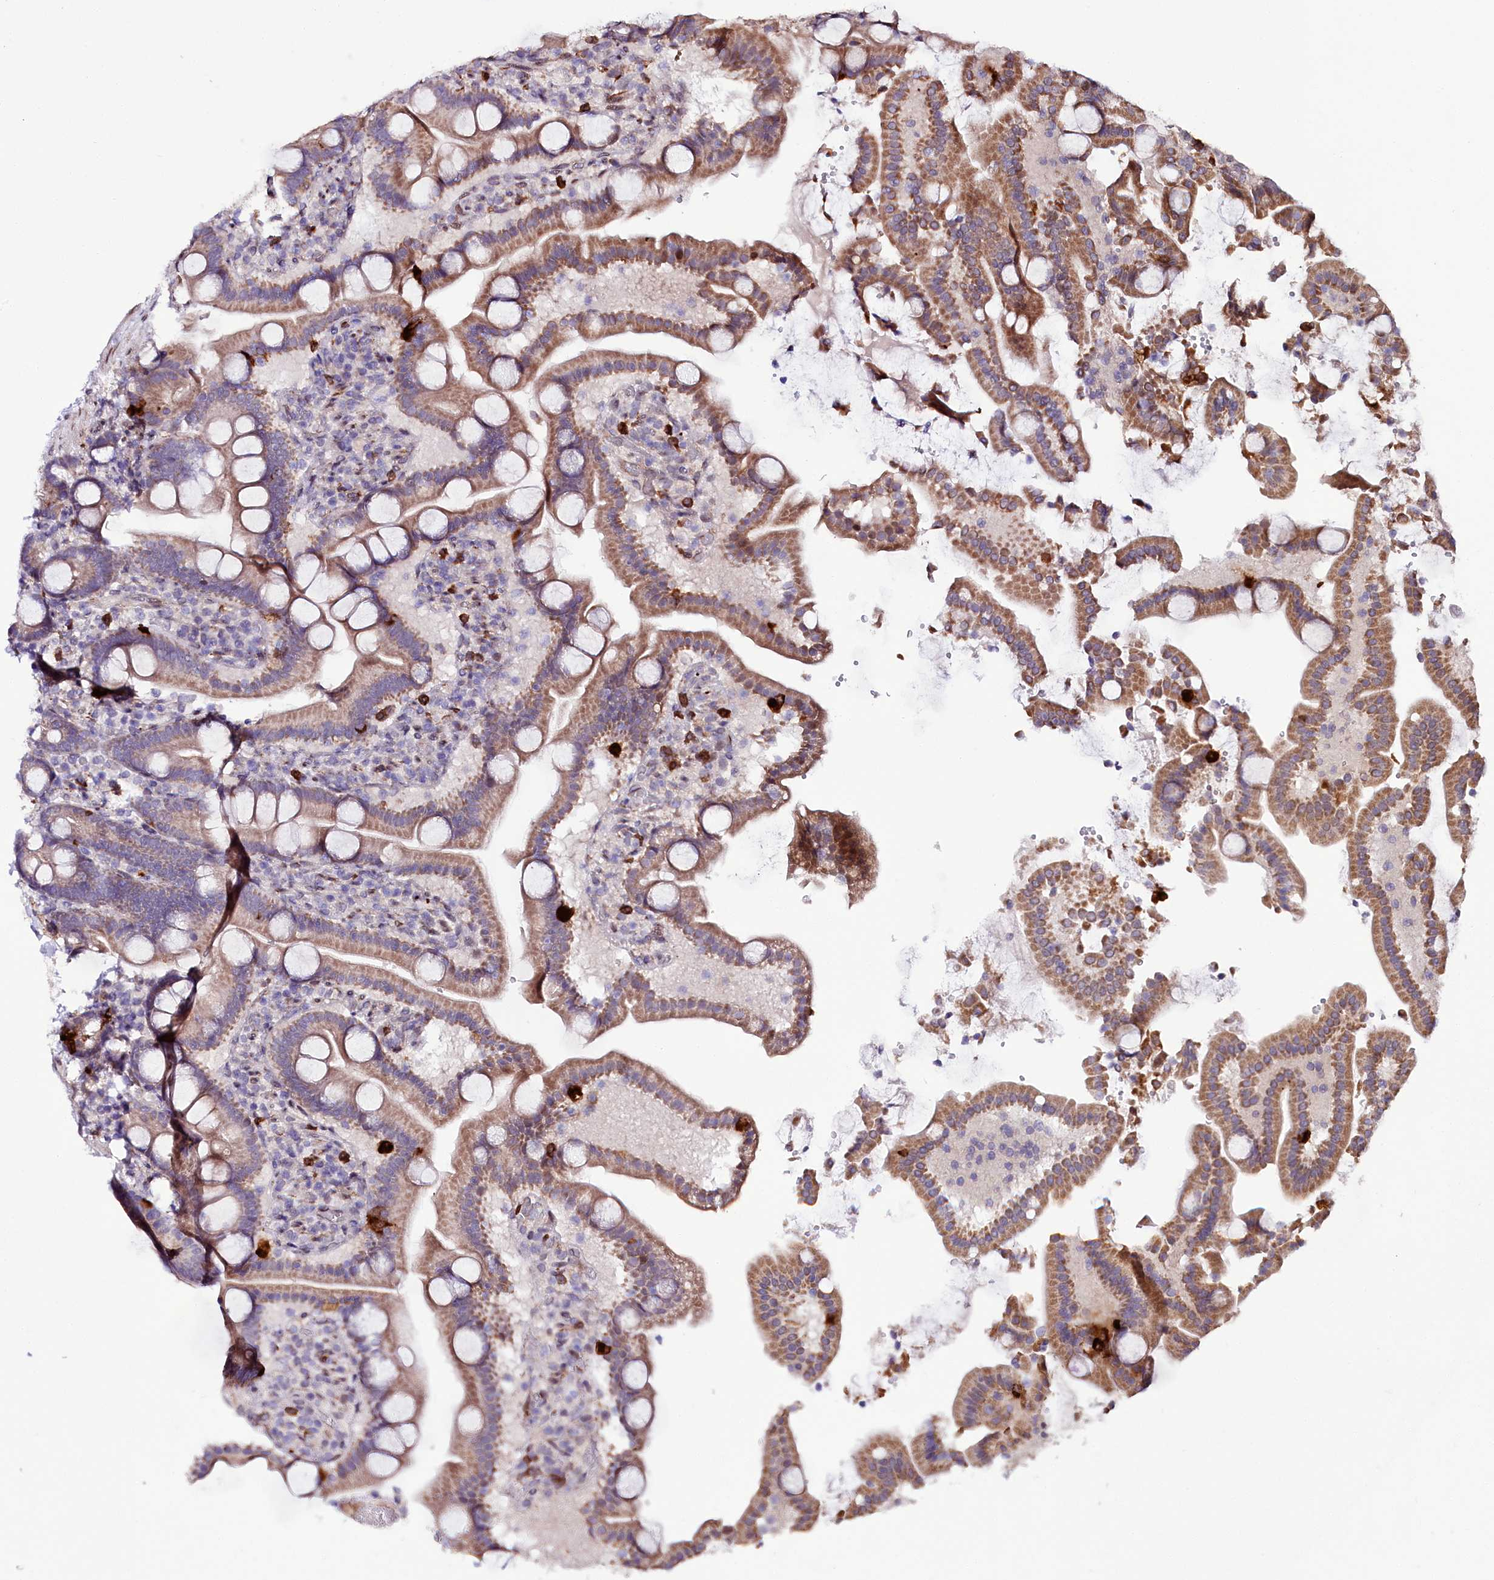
{"staining": {"intensity": "moderate", "quantity": "25%-75%", "location": "cytoplasmic/membranous"}, "tissue": "duodenum", "cell_type": "Glandular cells", "image_type": "normal", "snomed": [{"axis": "morphology", "description": "Normal tissue, NOS"}, {"axis": "topography", "description": "Duodenum"}], "caption": "Glandular cells display medium levels of moderate cytoplasmic/membranous staining in about 25%-75% of cells in normal duodenum. The staining was performed using DAB to visualize the protein expression in brown, while the nuclei were stained in blue with hematoxylin (Magnification: 20x).", "gene": "ZNF226", "patient": {"sex": "male", "age": 55}}